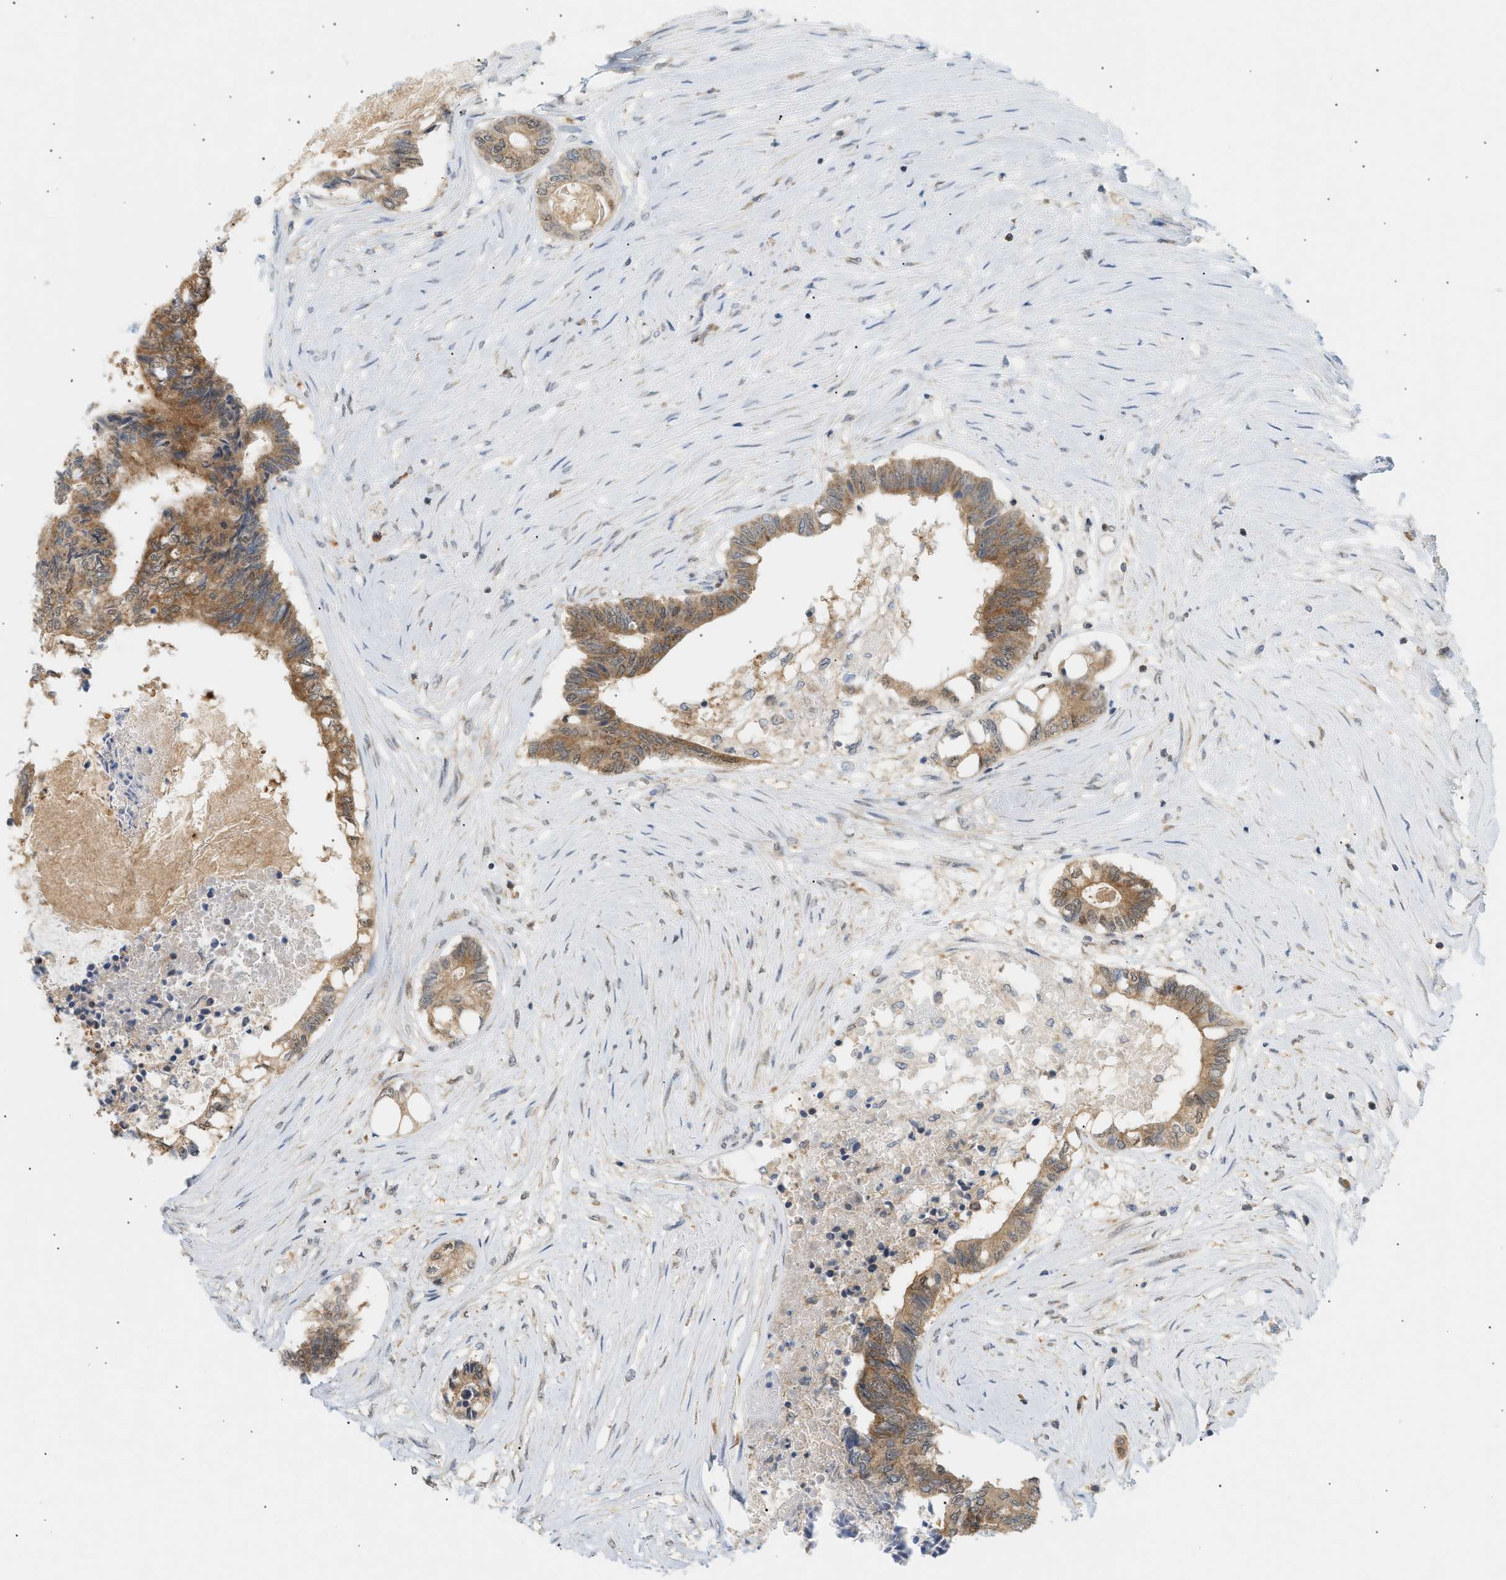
{"staining": {"intensity": "moderate", "quantity": ">75%", "location": "cytoplasmic/membranous"}, "tissue": "colorectal cancer", "cell_type": "Tumor cells", "image_type": "cancer", "snomed": [{"axis": "morphology", "description": "Adenocarcinoma, NOS"}, {"axis": "topography", "description": "Rectum"}], "caption": "Moderate cytoplasmic/membranous protein staining is present in approximately >75% of tumor cells in colorectal cancer (adenocarcinoma).", "gene": "SHC1", "patient": {"sex": "male", "age": 63}}